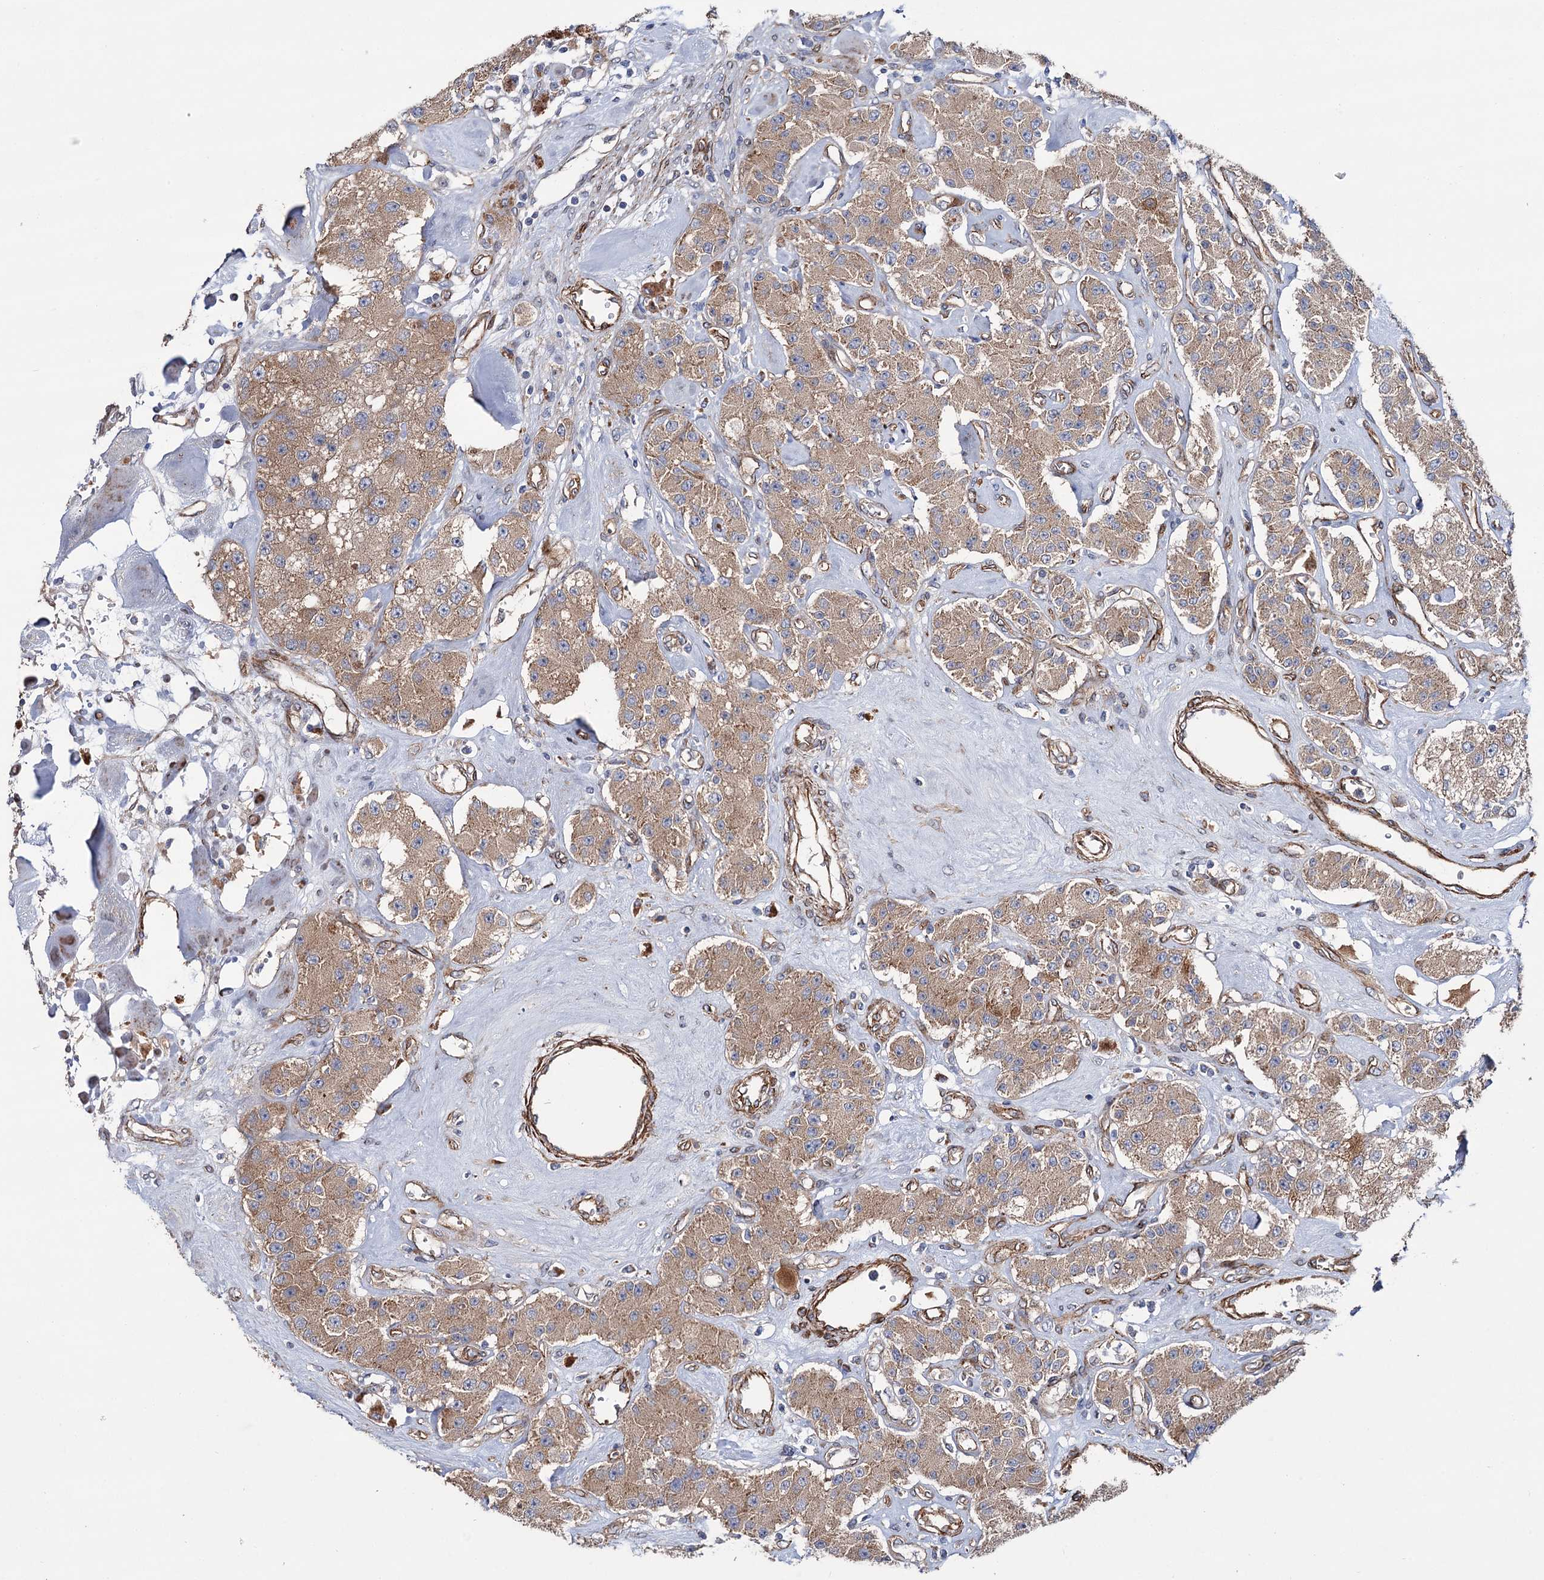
{"staining": {"intensity": "moderate", "quantity": ">75%", "location": "cytoplasmic/membranous"}, "tissue": "carcinoid", "cell_type": "Tumor cells", "image_type": "cancer", "snomed": [{"axis": "morphology", "description": "Carcinoid, malignant, NOS"}, {"axis": "topography", "description": "Pancreas"}], "caption": "Immunohistochemical staining of malignant carcinoid reveals medium levels of moderate cytoplasmic/membranous protein staining in approximately >75% of tumor cells.", "gene": "SPATS2", "patient": {"sex": "male", "age": 41}}